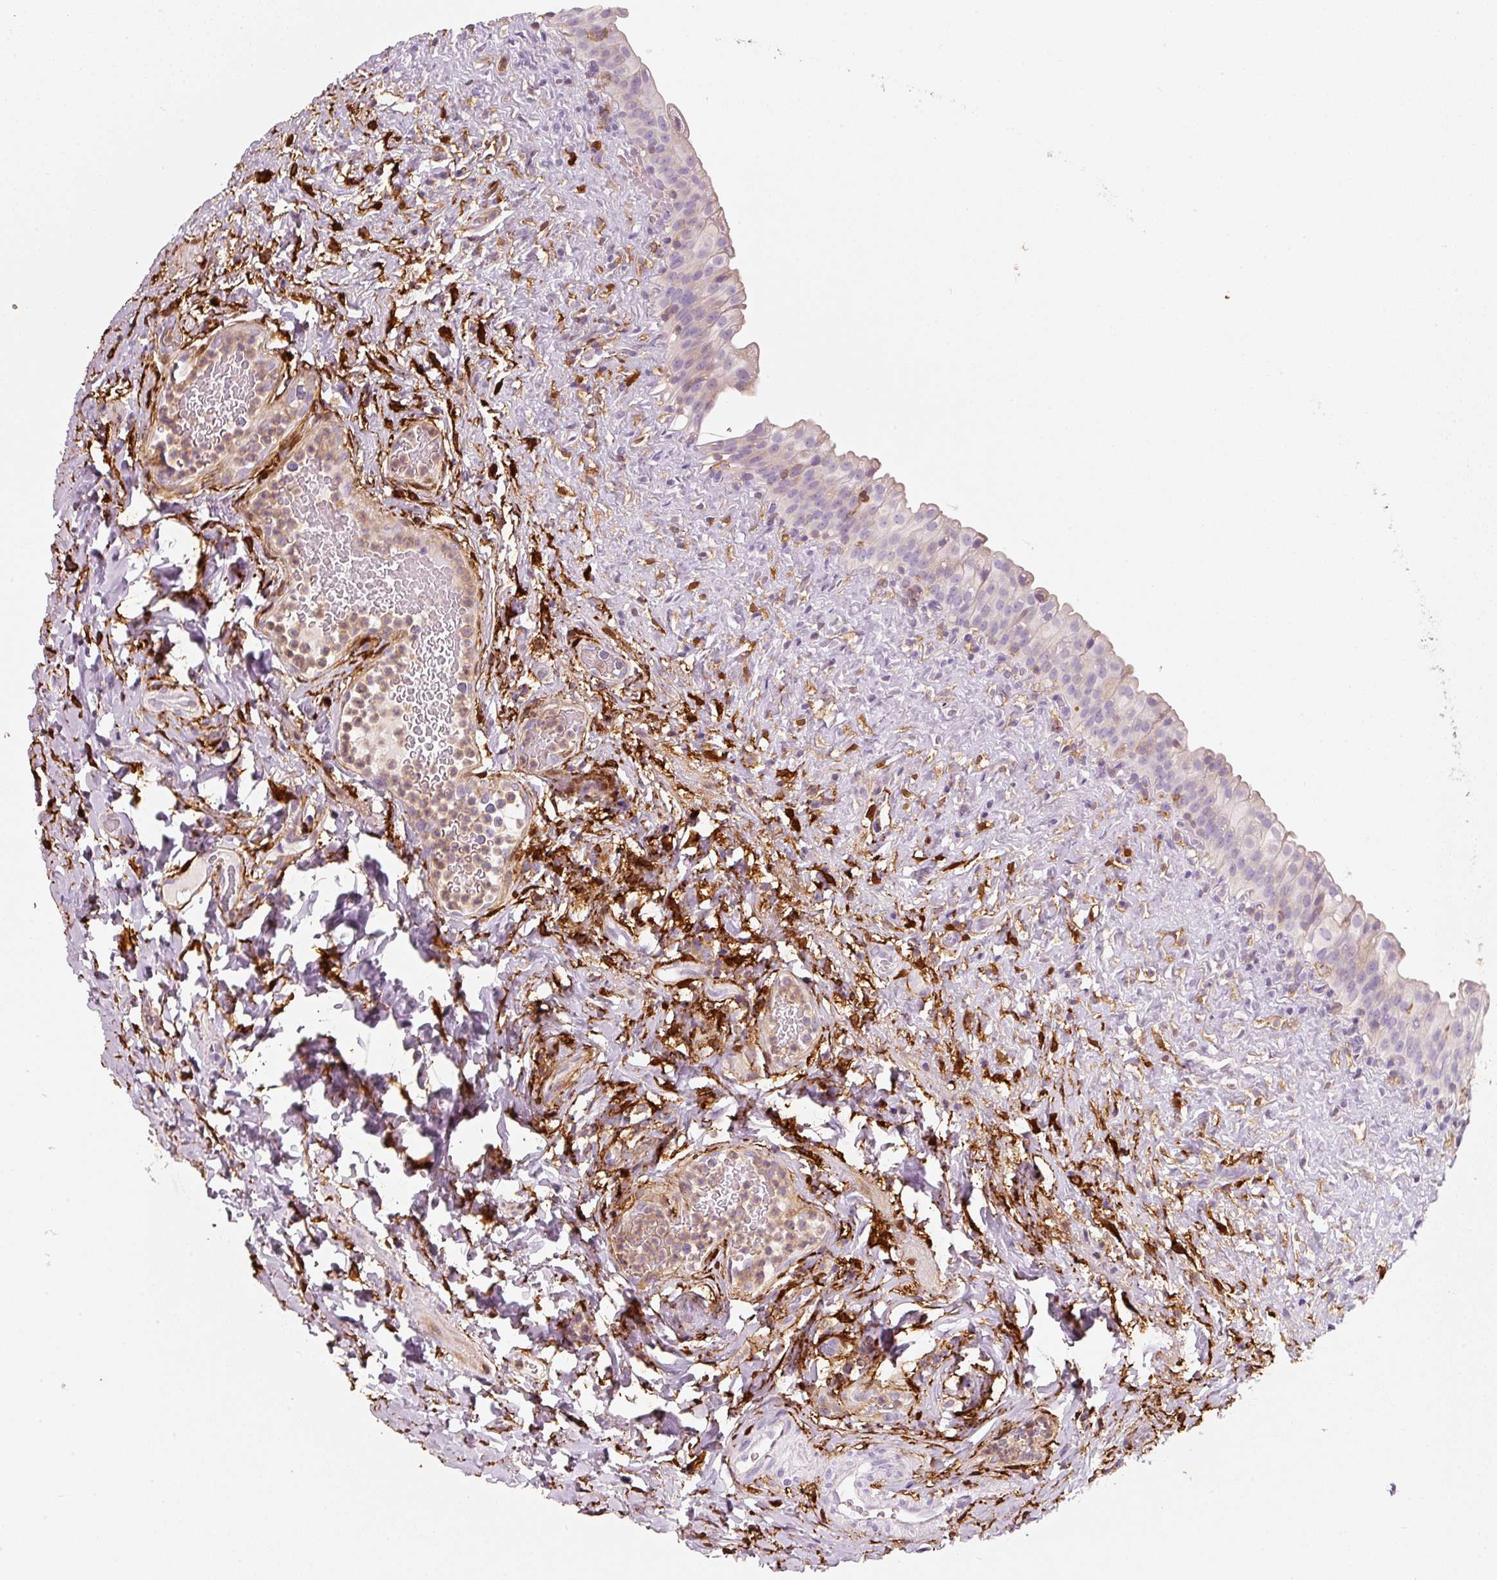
{"staining": {"intensity": "negative", "quantity": "none", "location": "none"}, "tissue": "urinary bladder", "cell_type": "Urothelial cells", "image_type": "normal", "snomed": [{"axis": "morphology", "description": "Normal tissue, NOS"}, {"axis": "topography", "description": "Urinary bladder"}], "caption": "The photomicrograph reveals no staining of urothelial cells in unremarkable urinary bladder. (DAB (3,3'-diaminobenzidine) IHC, high magnification).", "gene": "IQGAP2", "patient": {"sex": "female", "age": 27}}